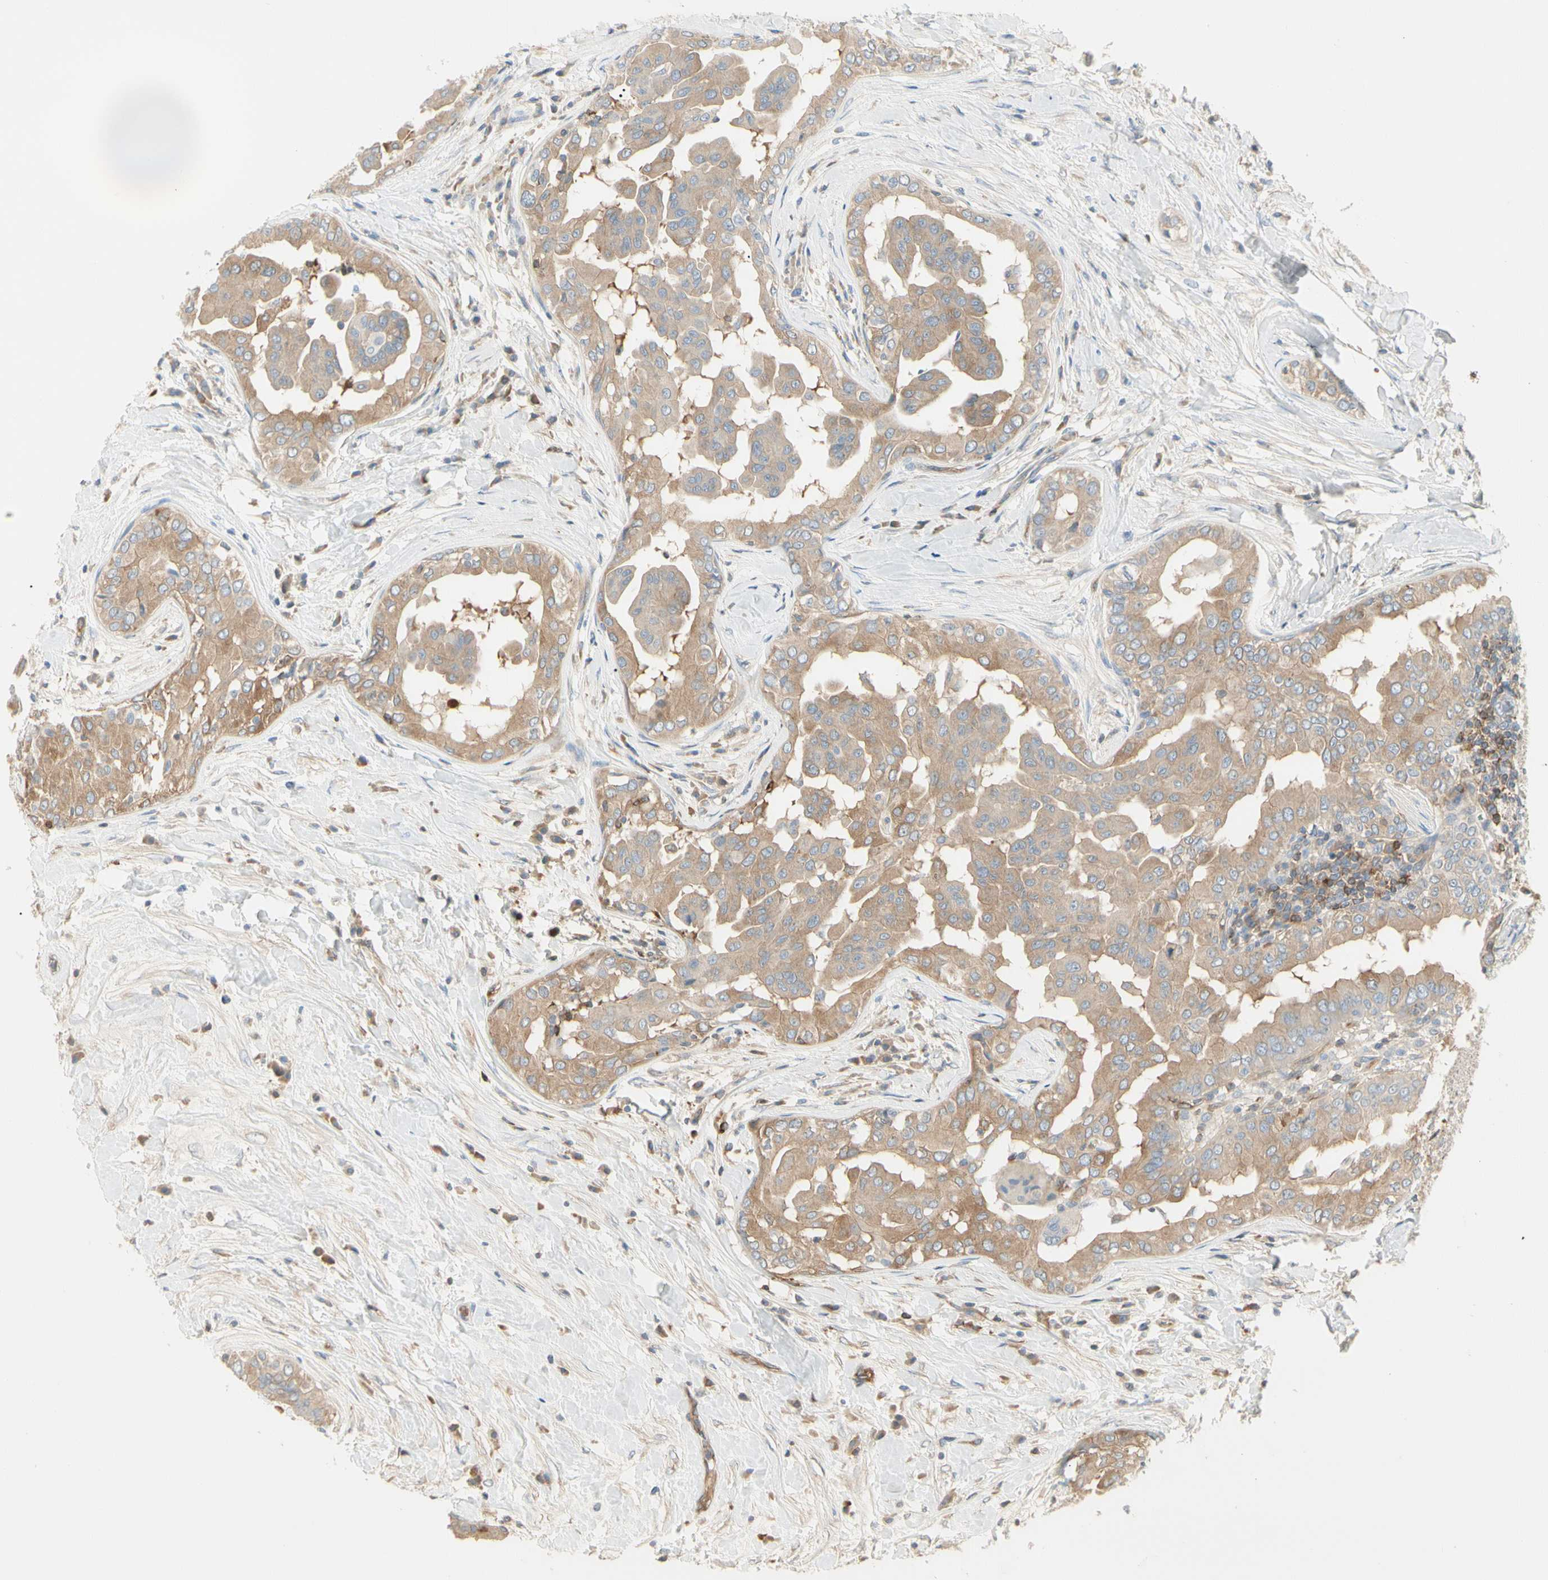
{"staining": {"intensity": "moderate", "quantity": ">75%", "location": "cytoplasmic/membranous"}, "tissue": "thyroid cancer", "cell_type": "Tumor cells", "image_type": "cancer", "snomed": [{"axis": "morphology", "description": "Papillary adenocarcinoma, NOS"}, {"axis": "topography", "description": "Thyroid gland"}], "caption": "Brown immunohistochemical staining in thyroid papillary adenocarcinoma reveals moderate cytoplasmic/membranous expression in about >75% of tumor cells.", "gene": "NFKB2", "patient": {"sex": "male", "age": 33}}